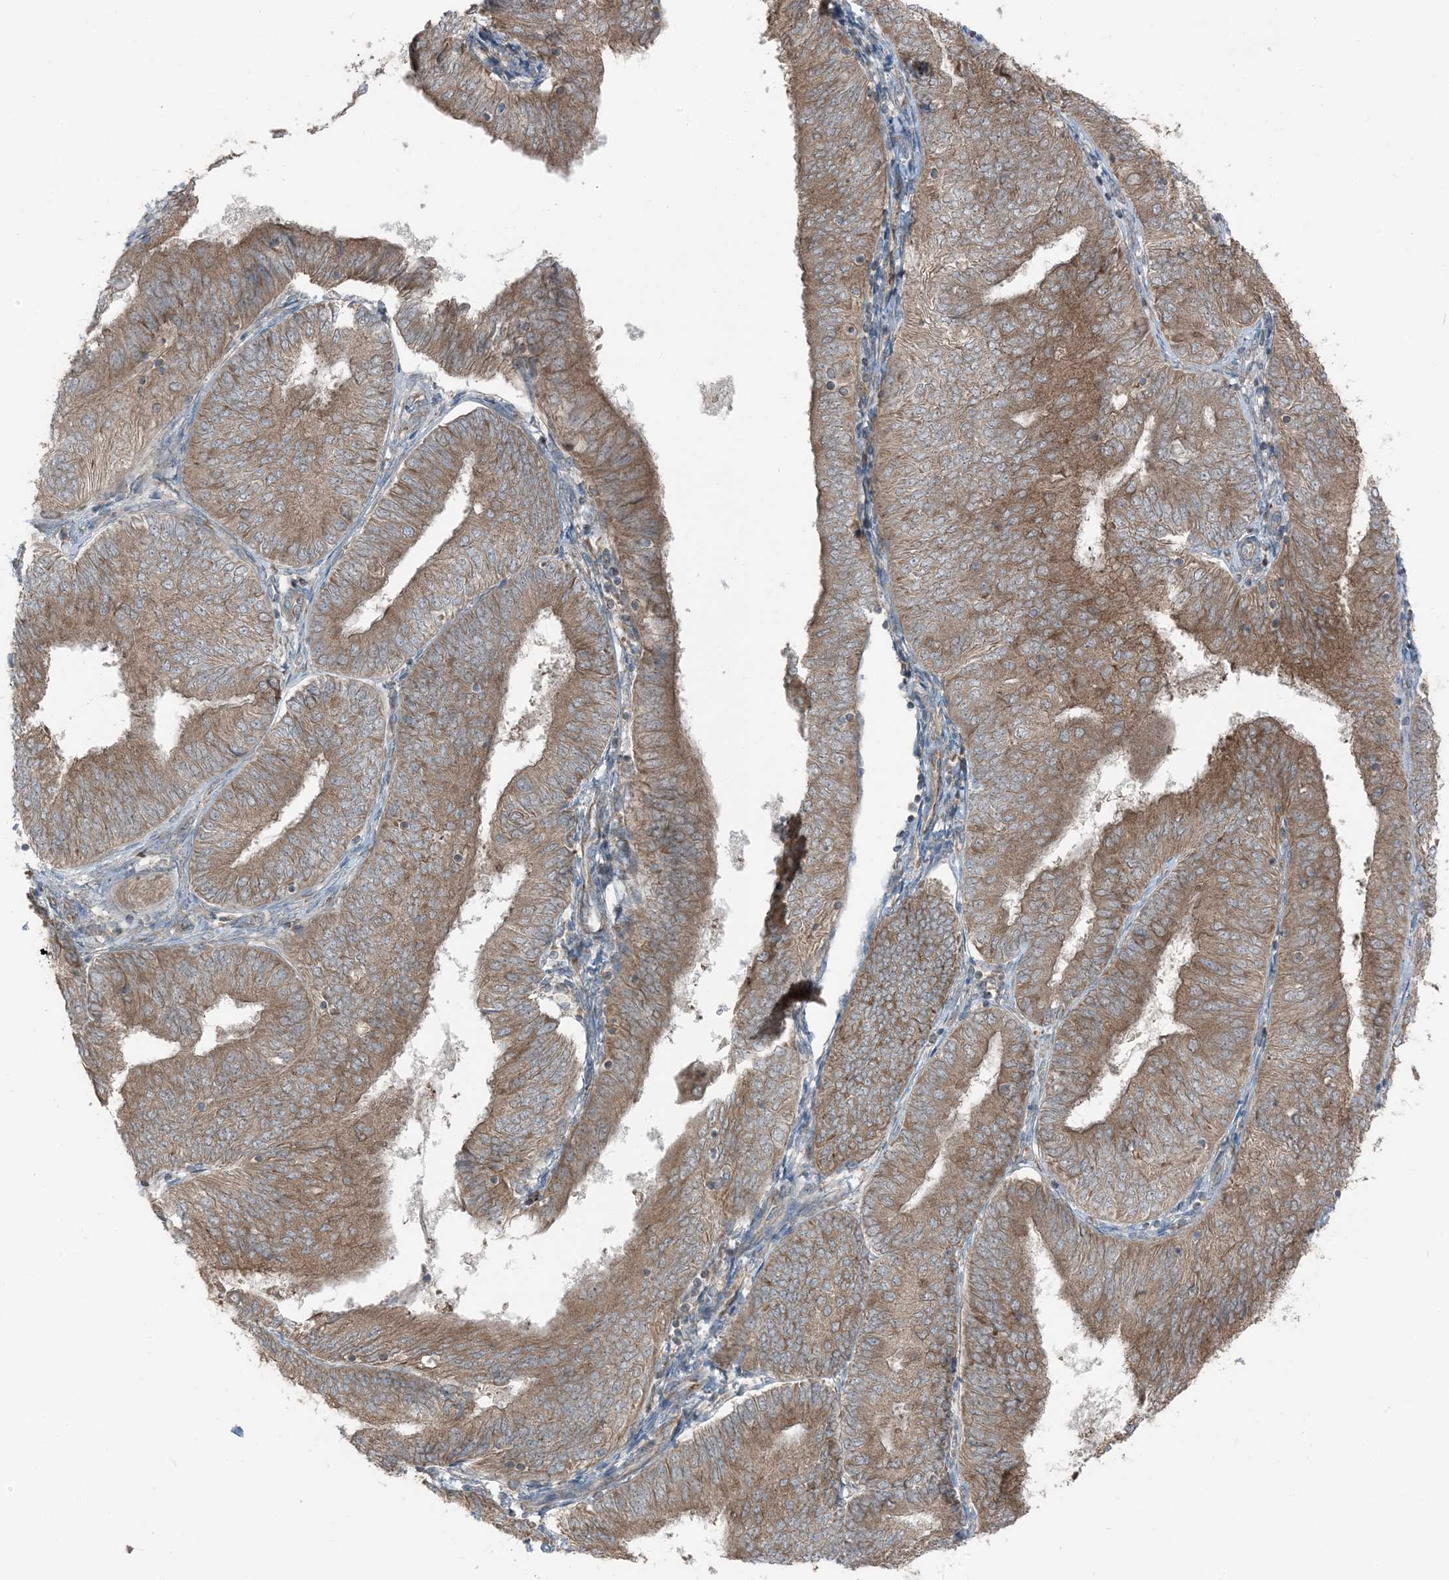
{"staining": {"intensity": "moderate", "quantity": ">75%", "location": "cytoplasmic/membranous"}, "tissue": "endometrial cancer", "cell_type": "Tumor cells", "image_type": "cancer", "snomed": [{"axis": "morphology", "description": "Adenocarcinoma, NOS"}, {"axis": "topography", "description": "Endometrium"}], "caption": "Protein expression analysis of endometrial cancer (adenocarcinoma) shows moderate cytoplasmic/membranous staining in approximately >75% of tumor cells. (IHC, brightfield microscopy, high magnification).", "gene": "RAB3GAP1", "patient": {"sex": "female", "age": 58}}